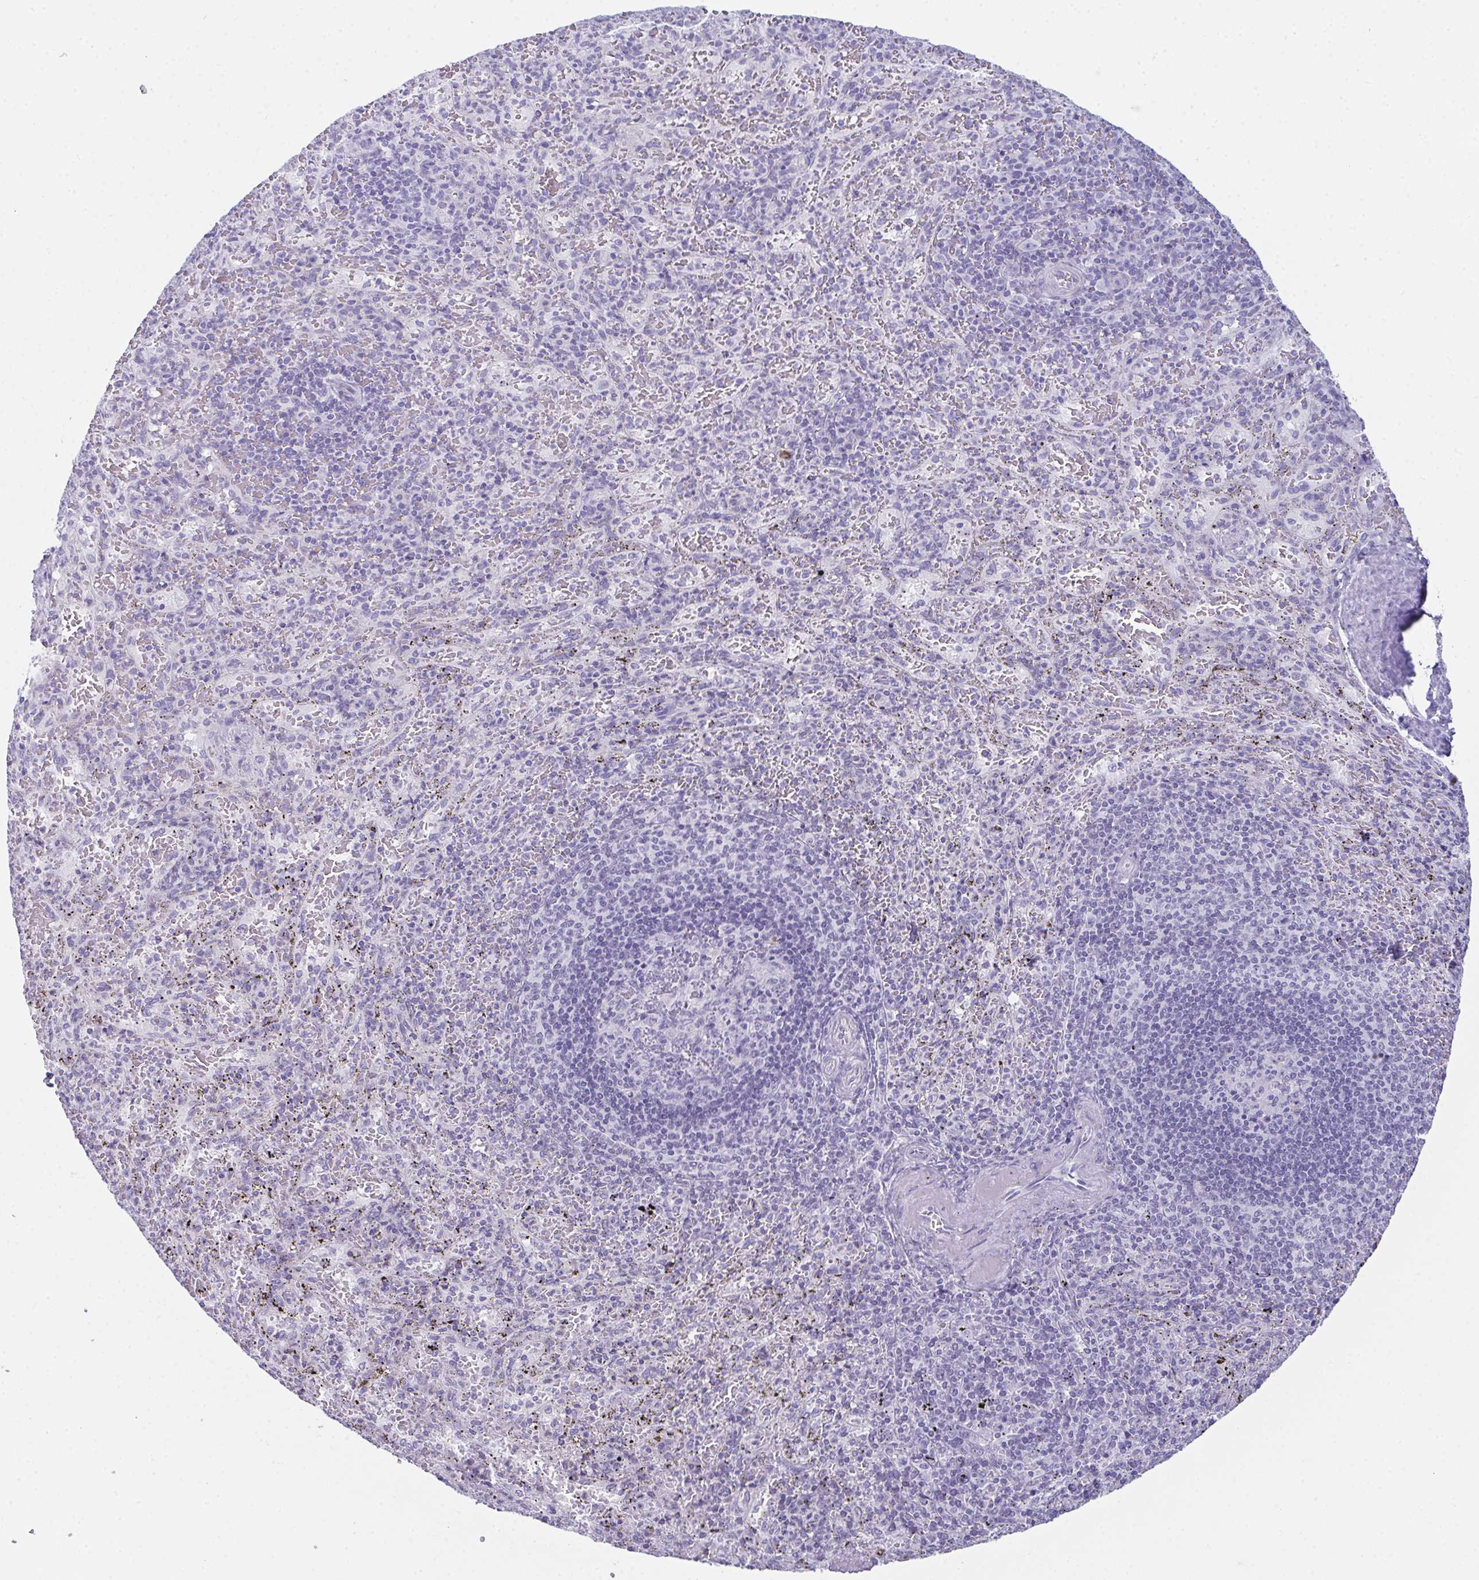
{"staining": {"intensity": "negative", "quantity": "none", "location": "none"}, "tissue": "spleen", "cell_type": "Cells in red pulp", "image_type": "normal", "snomed": [{"axis": "morphology", "description": "Normal tissue, NOS"}, {"axis": "topography", "description": "Spleen"}], "caption": "Immunohistochemistry of normal spleen exhibits no staining in cells in red pulp.", "gene": "TEX19", "patient": {"sex": "male", "age": 57}}